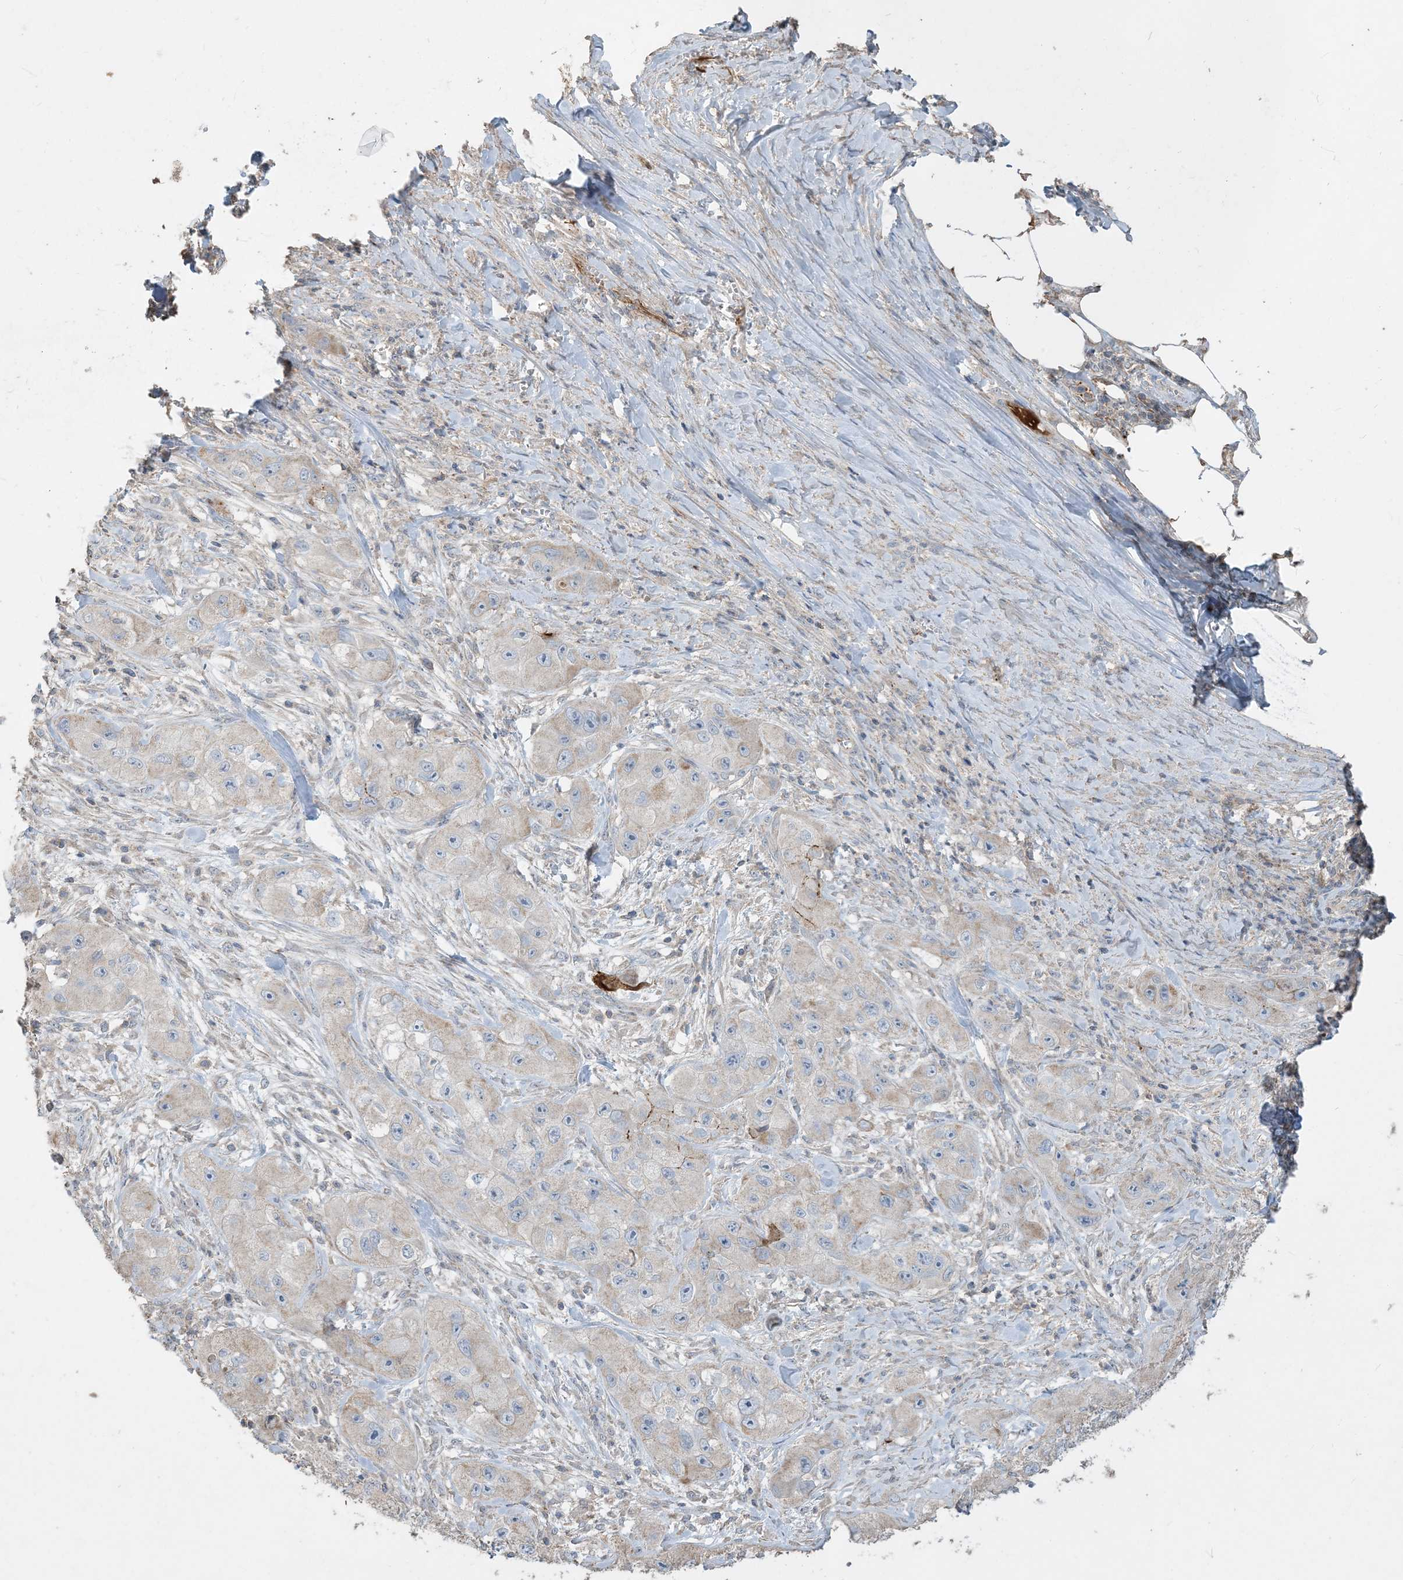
{"staining": {"intensity": "negative", "quantity": "none", "location": "none"}, "tissue": "skin cancer", "cell_type": "Tumor cells", "image_type": "cancer", "snomed": [{"axis": "morphology", "description": "Squamous cell carcinoma, NOS"}, {"axis": "topography", "description": "Skin"}, {"axis": "topography", "description": "Subcutis"}], "caption": "An immunohistochemistry (IHC) image of skin cancer (squamous cell carcinoma) is shown. There is no staining in tumor cells of skin cancer (squamous cell carcinoma).", "gene": "ECHDC1", "patient": {"sex": "male", "age": 73}}